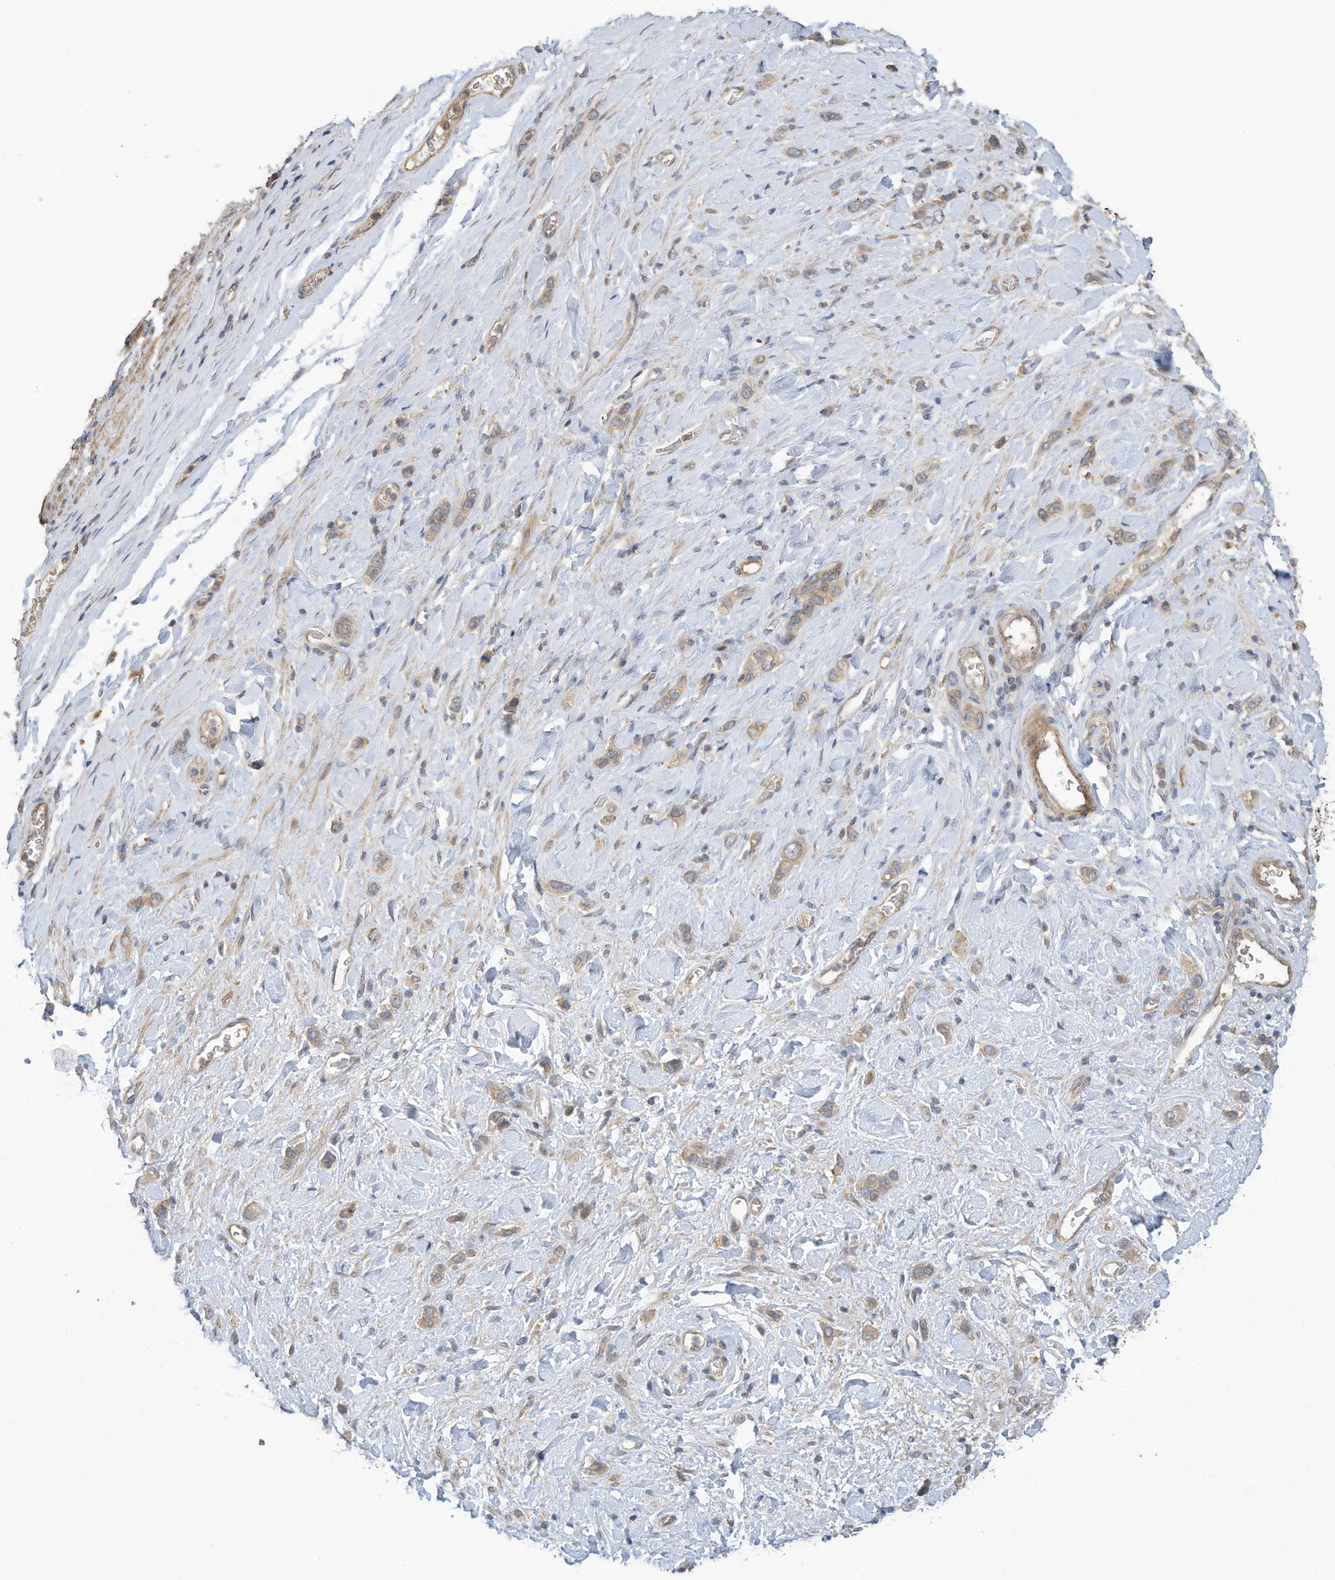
{"staining": {"intensity": "weak", "quantity": ">75%", "location": "cytoplasmic/membranous"}, "tissue": "stomach cancer", "cell_type": "Tumor cells", "image_type": "cancer", "snomed": [{"axis": "morphology", "description": "Adenocarcinoma, NOS"}, {"axis": "topography", "description": "Stomach"}], "caption": "DAB immunohistochemical staining of stomach cancer (adenocarcinoma) shows weak cytoplasmic/membranous protein expression in about >75% of tumor cells.", "gene": "REC8", "patient": {"sex": "female", "age": 65}}